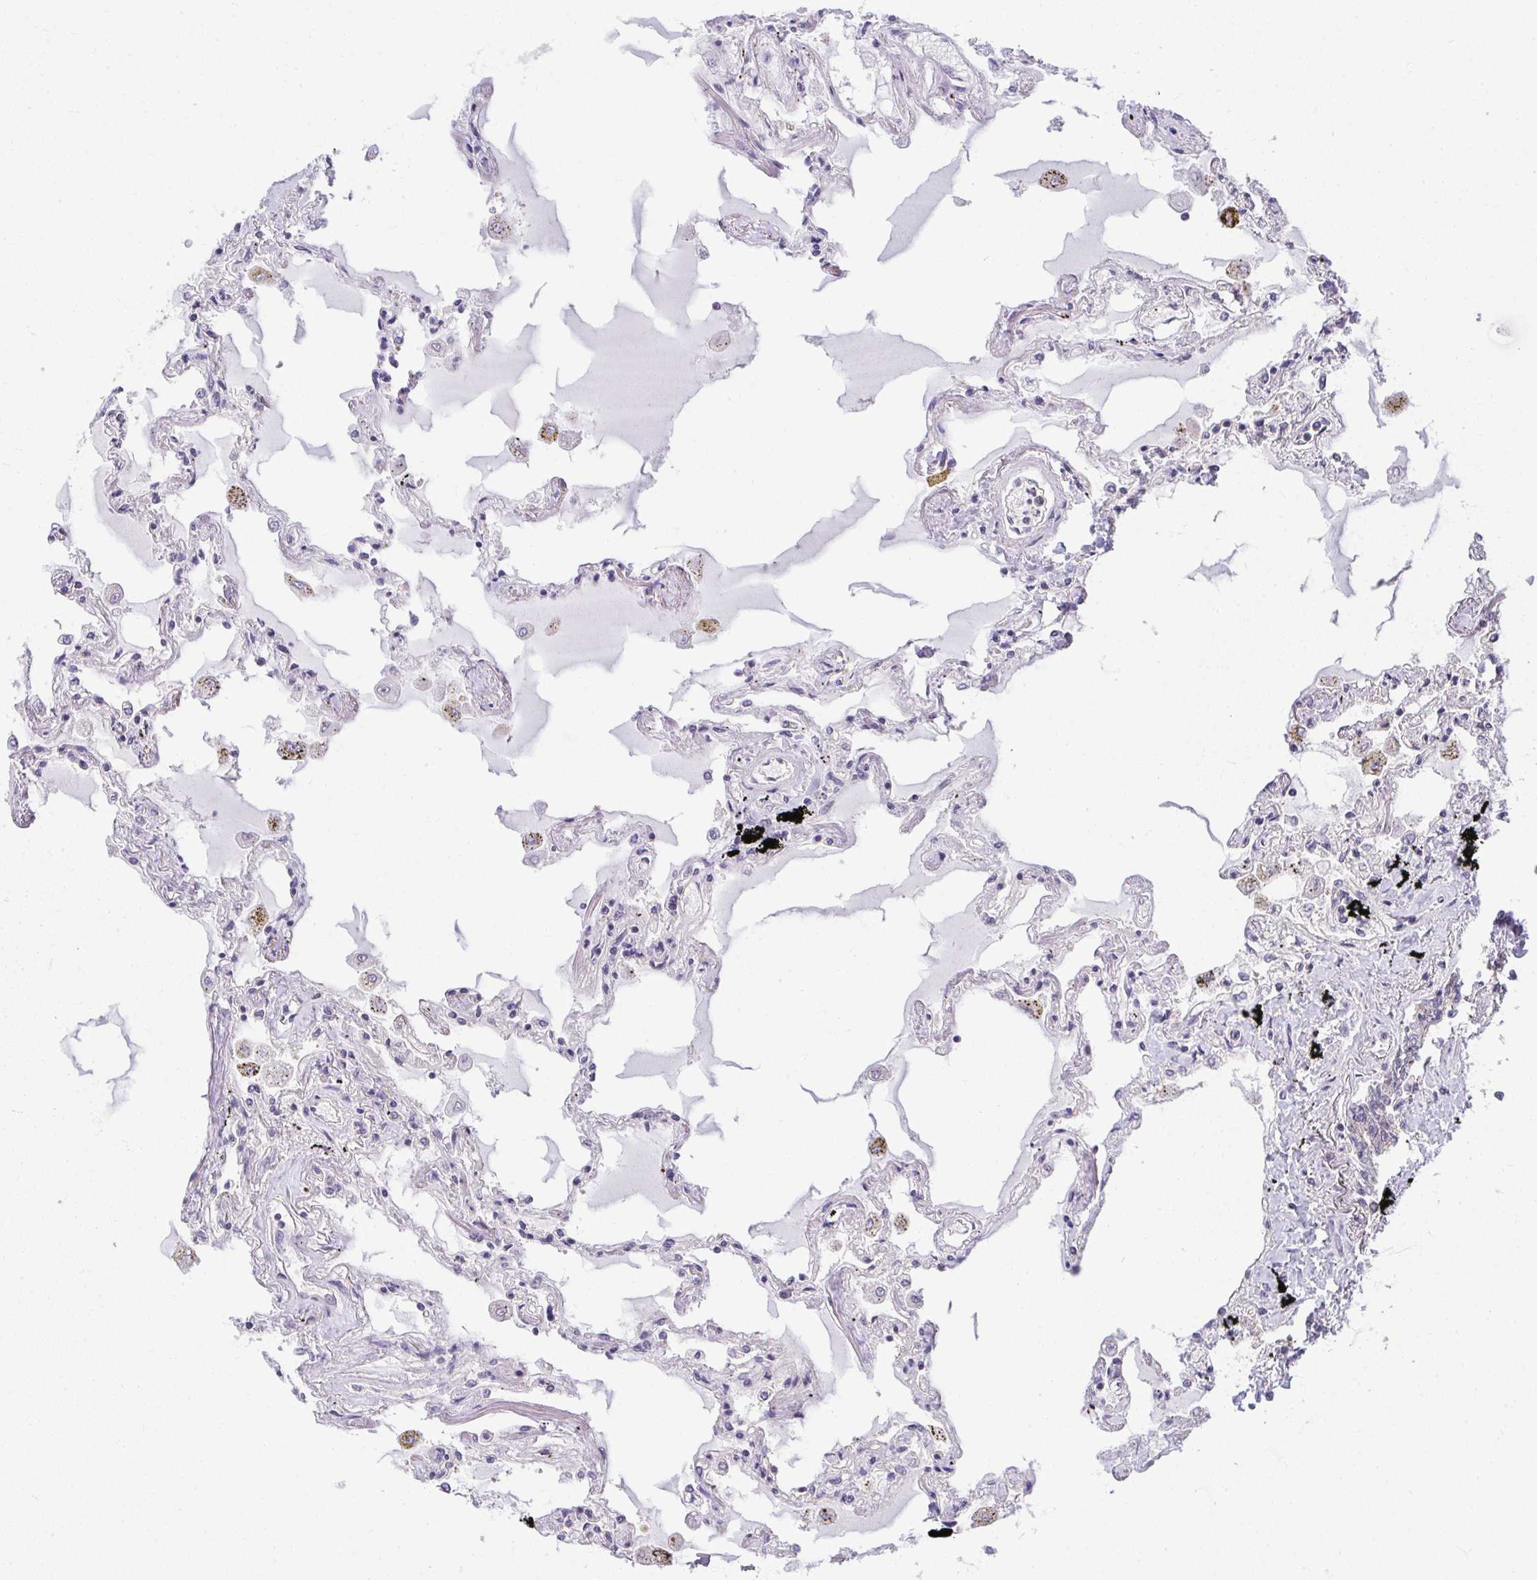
{"staining": {"intensity": "moderate", "quantity": "<25%", "location": "cytoplasmic/membranous"}, "tissue": "lung", "cell_type": "Alveolar cells", "image_type": "normal", "snomed": [{"axis": "morphology", "description": "Normal tissue, NOS"}, {"axis": "morphology", "description": "Adenocarcinoma, NOS"}, {"axis": "topography", "description": "Cartilage tissue"}, {"axis": "topography", "description": "Lung"}], "caption": "Alveolar cells display moderate cytoplasmic/membranous staining in approximately <25% of cells in normal lung.", "gene": "HDHD2", "patient": {"sex": "female", "age": 67}}